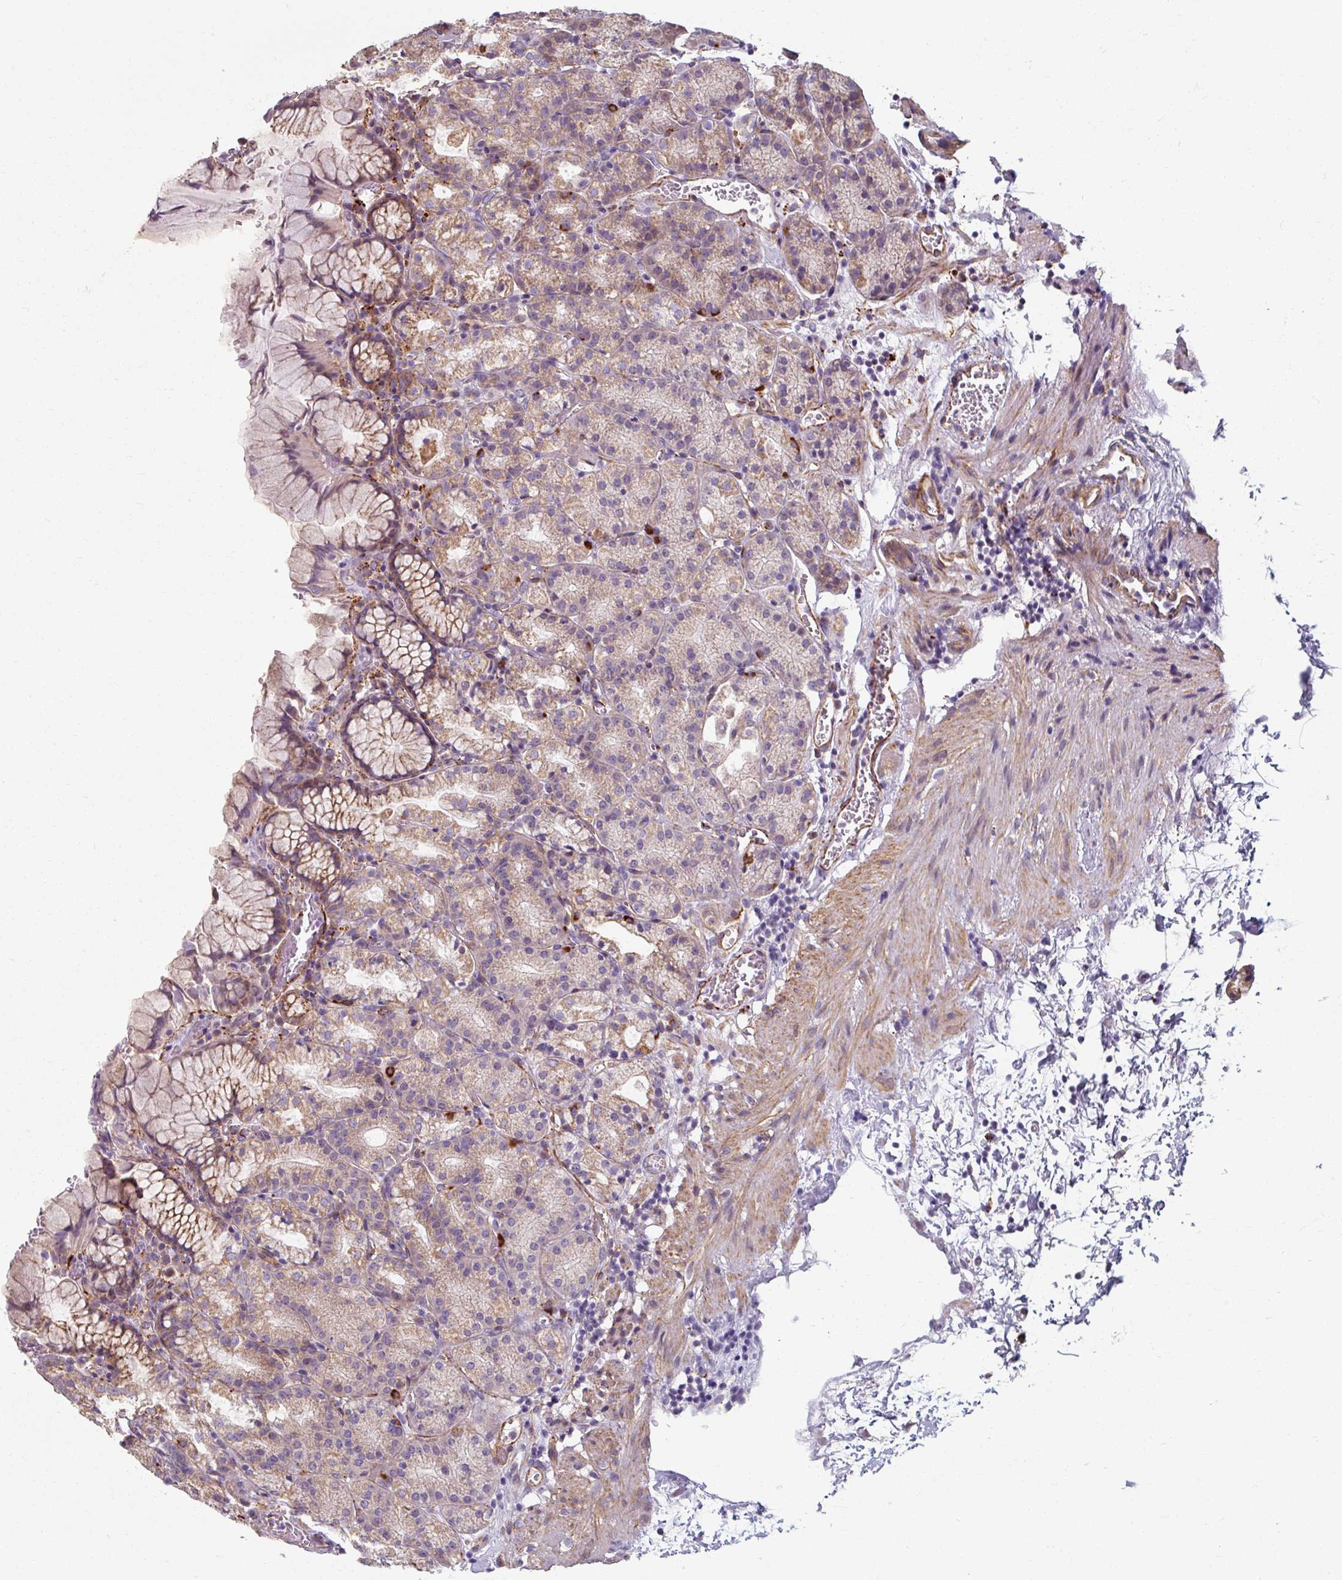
{"staining": {"intensity": "moderate", "quantity": "25%-75%", "location": "cytoplasmic/membranous"}, "tissue": "stomach", "cell_type": "Glandular cells", "image_type": "normal", "snomed": [{"axis": "morphology", "description": "Normal tissue, NOS"}, {"axis": "topography", "description": "Stomach, upper"}], "caption": "About 25%-75% of glandular cells in unremarkable human stomach reveal moderate cytoplasmic/membranous protein staining as visualized by brown immunohistochemical staining.", "gene": "MRPS5", "patient": {"sex": "female", "age": 81}}